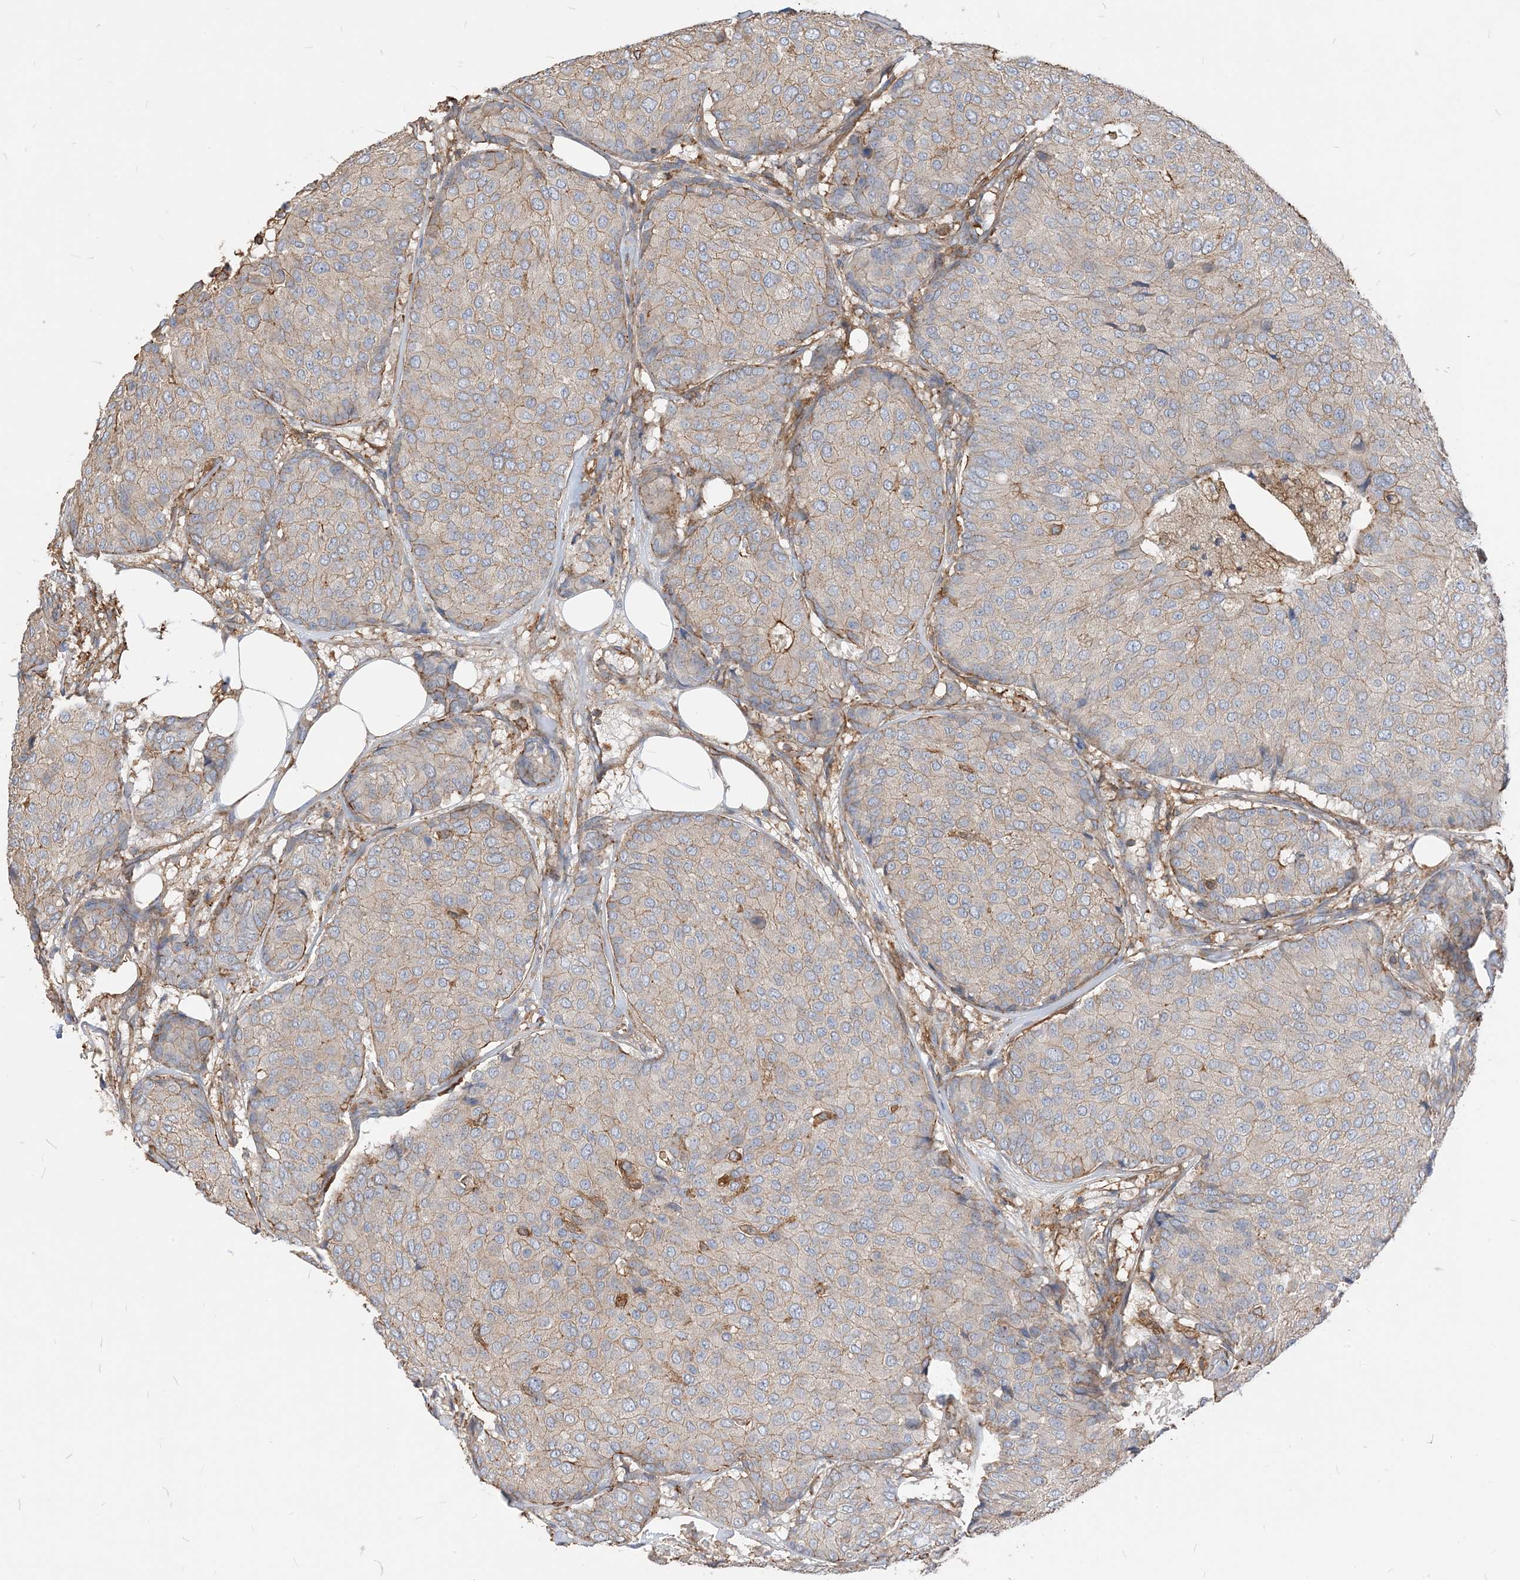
{"staining": {"intensity": "weak", "quantity": "25%-75%", "location": "cytoplasmic/membranous"}, "tissue": "breast cancer", "cell_type": "Tumor cells", "image_type": "cancer", "snomed": [{"axis": "morphology", "description": "Duct carcinoma"}, {"axis": "topography", "description": "Breast"}], "caption": "This is a micrograph of IHC staining of breast cancer, which shows weak staining in the cytoplasmic/membranous of tumor cells.", "gene": "PARVG", "patient": {"sex": "female", "age": 75}}